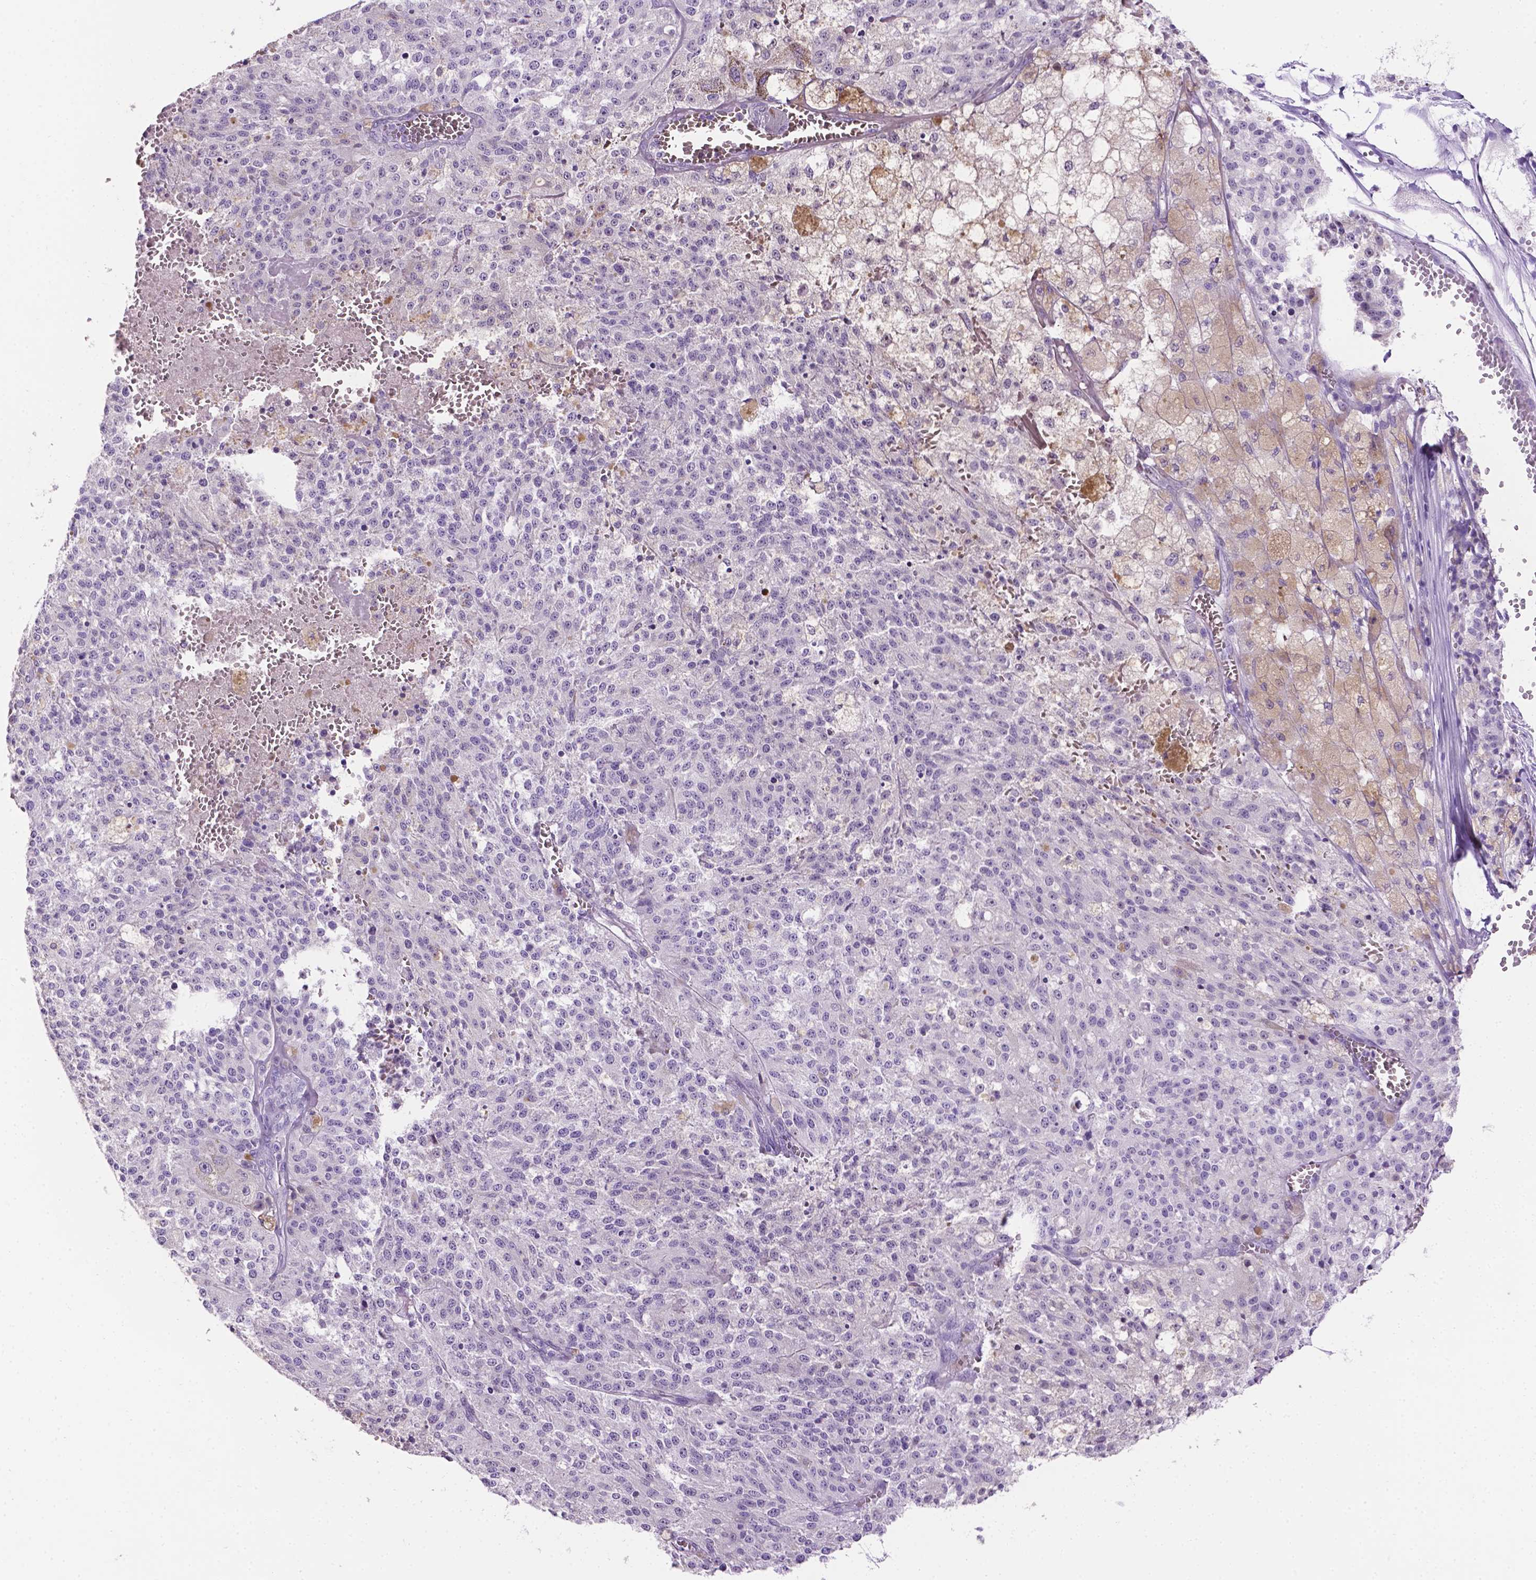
{"staining": {"intensity": "negative", "quantity": "none", "location": "none"}, "tissue": "melanoma", "cell_type": "Tumor cells", "image_type": "cancer", "snomed": [{"axis": "morphology", "description": "Malignant melanoma, Metastatic site"}, {"axis": "topography", "description": "Lymph node"}], "caption": "The photomicrograph reveals no significant staining in tumor cells of malignant melanoma (metastatic site). (DAB (3,3'-diaminobenzidine) IHC with hematoxylin counter stain).", "gene": "TACSTD2", "patient": {"sex": "female", "age": 64}}